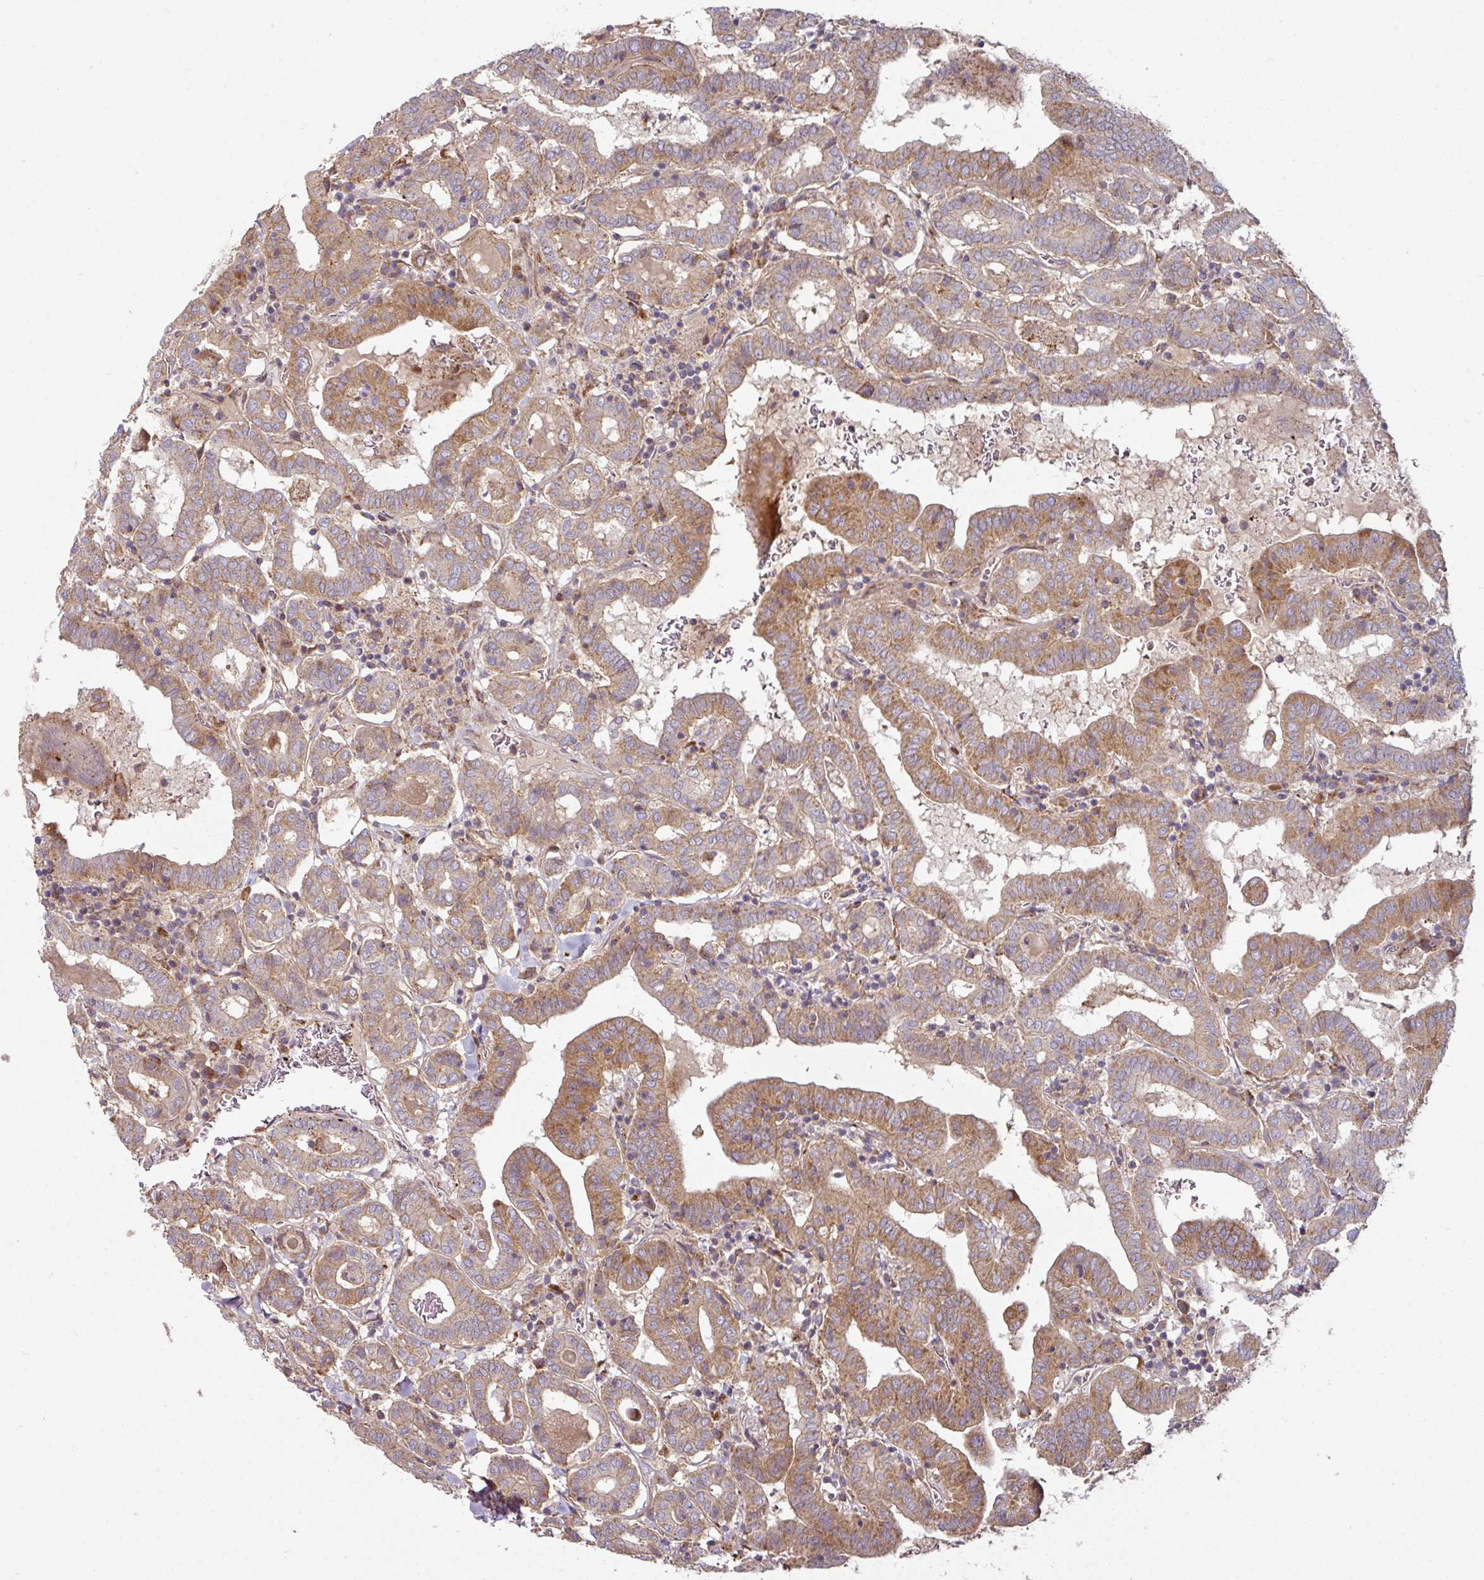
{"staining": {"intensity": "moderate", "quantity": ">75%", "location": "cytoplasmic/membranous"}, "tissue": "thyroid cancer", "cell_type": "Tumor cells", "image_type": "cancer", "snomed": [{"axis": "morphology", "description": "Papillary adenocarcinoma, NOS"}, {"axis": "topography", "description": "Thyroid gland"}], "caption": "Thyroid cancer (papillary adenocarcinoma) stained with a protein marker demonstrates moderate staining in tumor cells.", "gene": "CASP2", "patient": {"sex": "female", "age": 72}}